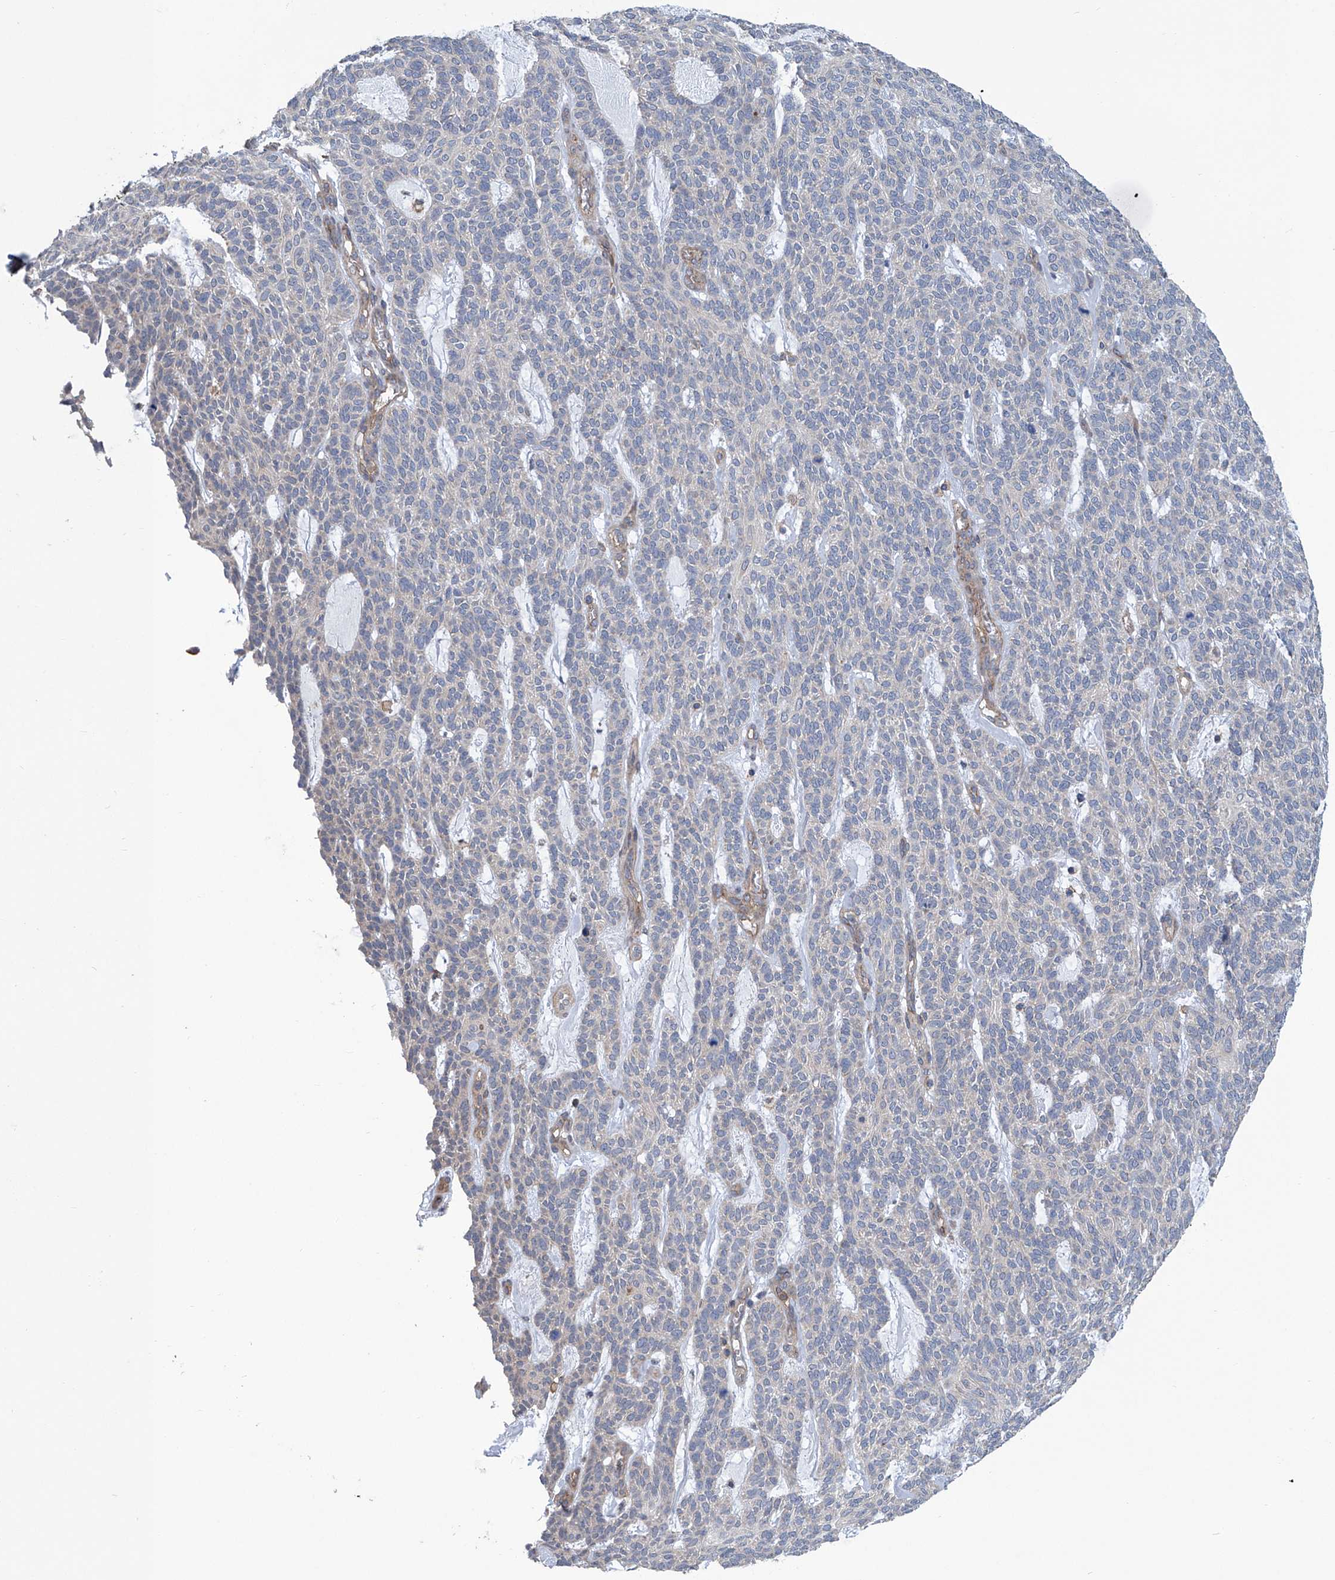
{"staining": {"intensity": "negative", "quantity": "none", "location": "none"}, "tissue": "skin cancer", "cell_type": "Tumor cells", "image_type": "cancer", "snomed": [{"axis": "morphology", "description": "Squamous cell carcinoma, NOS"}, {"axis": "topography", "description": "Skin"}], "caption": "DAB immunohistochemical staining of skin squamous cell carcinoma demonstrates no significant positivity in tumor cells.", "gene": "EIF2D", "patient": {"sex": "female", "age": 90}}